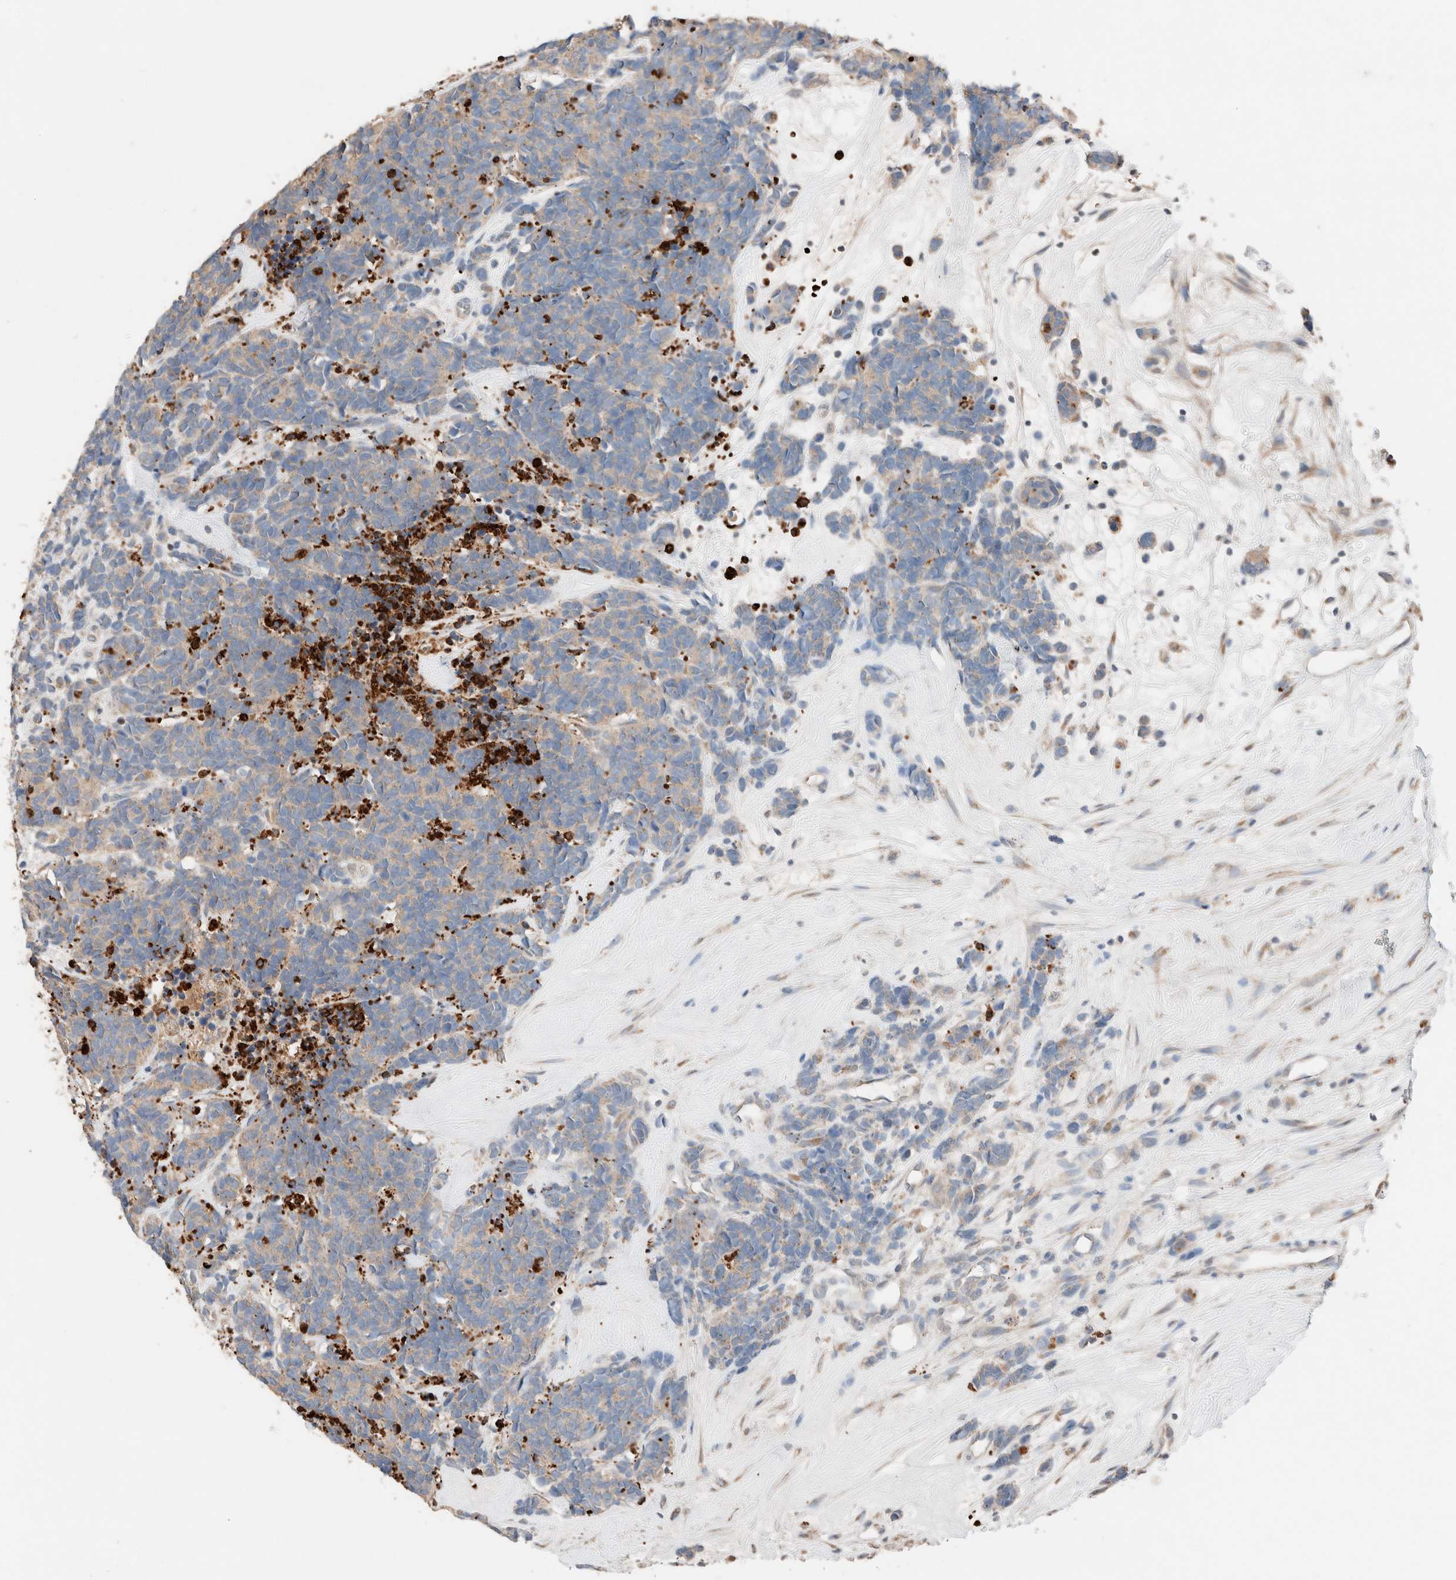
{"staining": {"intensity": "weak", "quantity": ">75%", "location": "cytoplasmic/membranous"}, "tissue": "carcinoid", "cell_type": "Tumor cells", "image_type": "cancer", "snomed": [{"axis": "morphology", "description": "Carcinoma, NOS"}, {"axis": "morphology", "description": "Carcinoid, malignant, NOS"}, {"axis": "topography", "description": "Urinary bladder"}], "caption": "Immunohistochemical staining of malignant carcinoid demonstrates low levels of weak cytoplasmic/membranous expression in approximately >75% of tumor cells. Ihc stains the protein in brown and the nuclei are stained blue.", "gene": "TUBD1", "patient": {"sex": "male", "age": 57}}